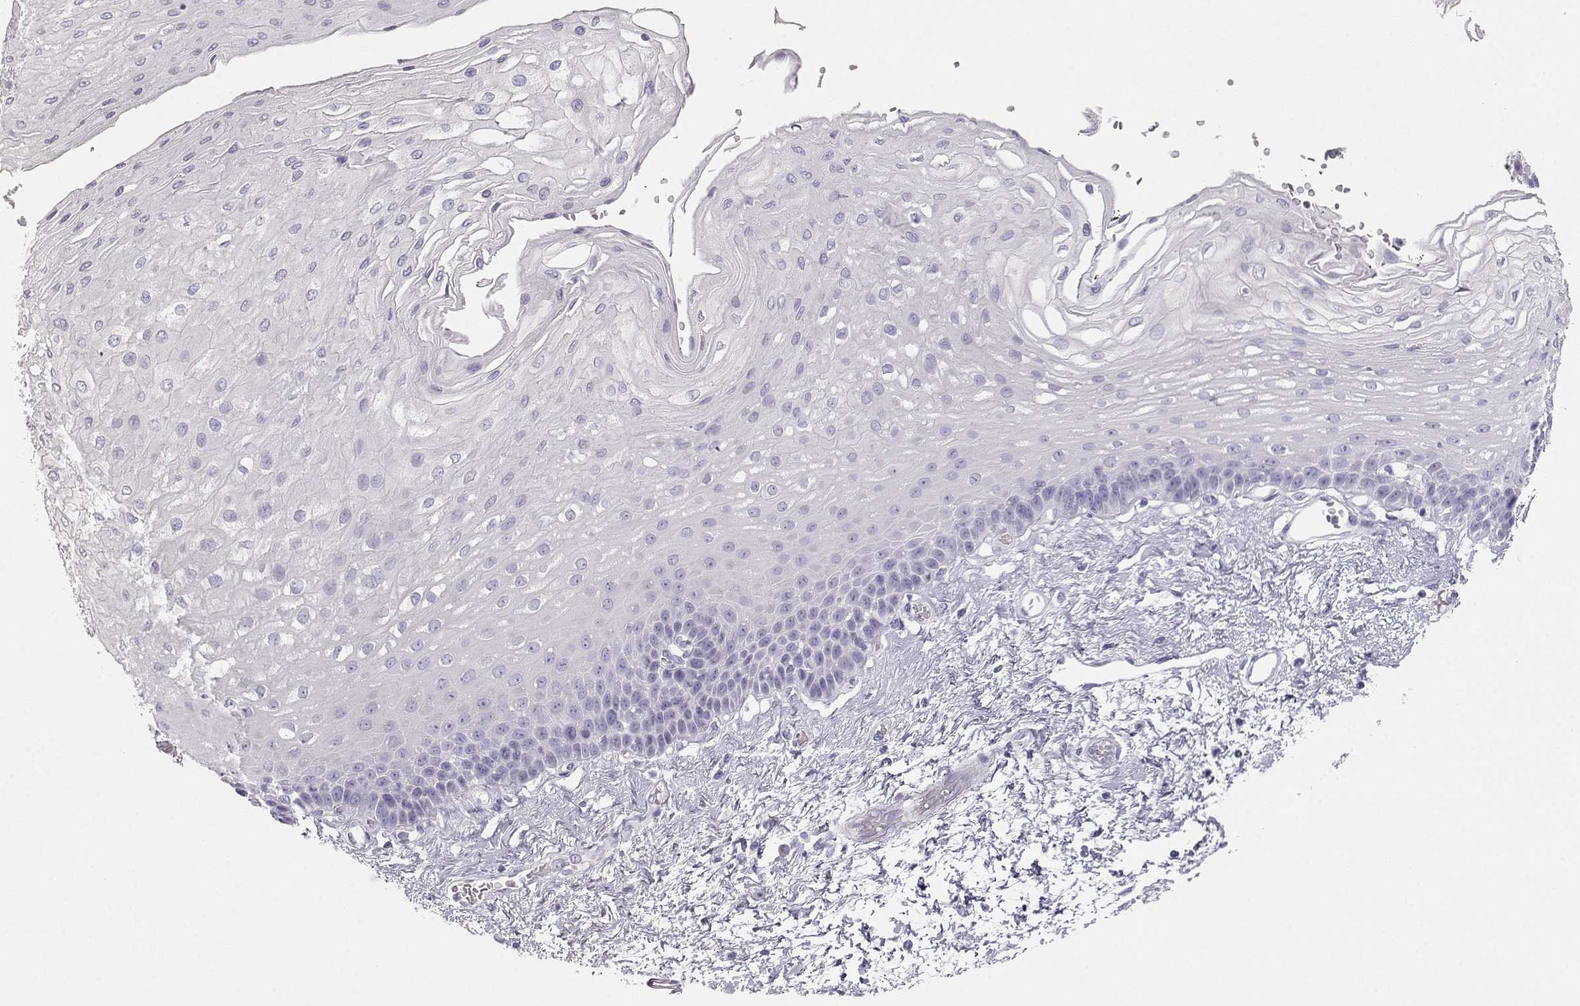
{"staining": {"intensity": "negative", "quantity": "none", "location": "none"}, "tissue": "esophagus", "cell_type": "Squamous epithelial cells", "image_type": "normal", "snomed": [{"axis": "morphology", "description": "Normal tissue, NOS"}, {"axis": "topography", "description": "Esophagus"}], "caption": "The photomicrograph shows no staining of squamous epithelial cells in benign esophagus.", "gene": "TKTL1", "patient": {"sex": "female", "age": 62}}